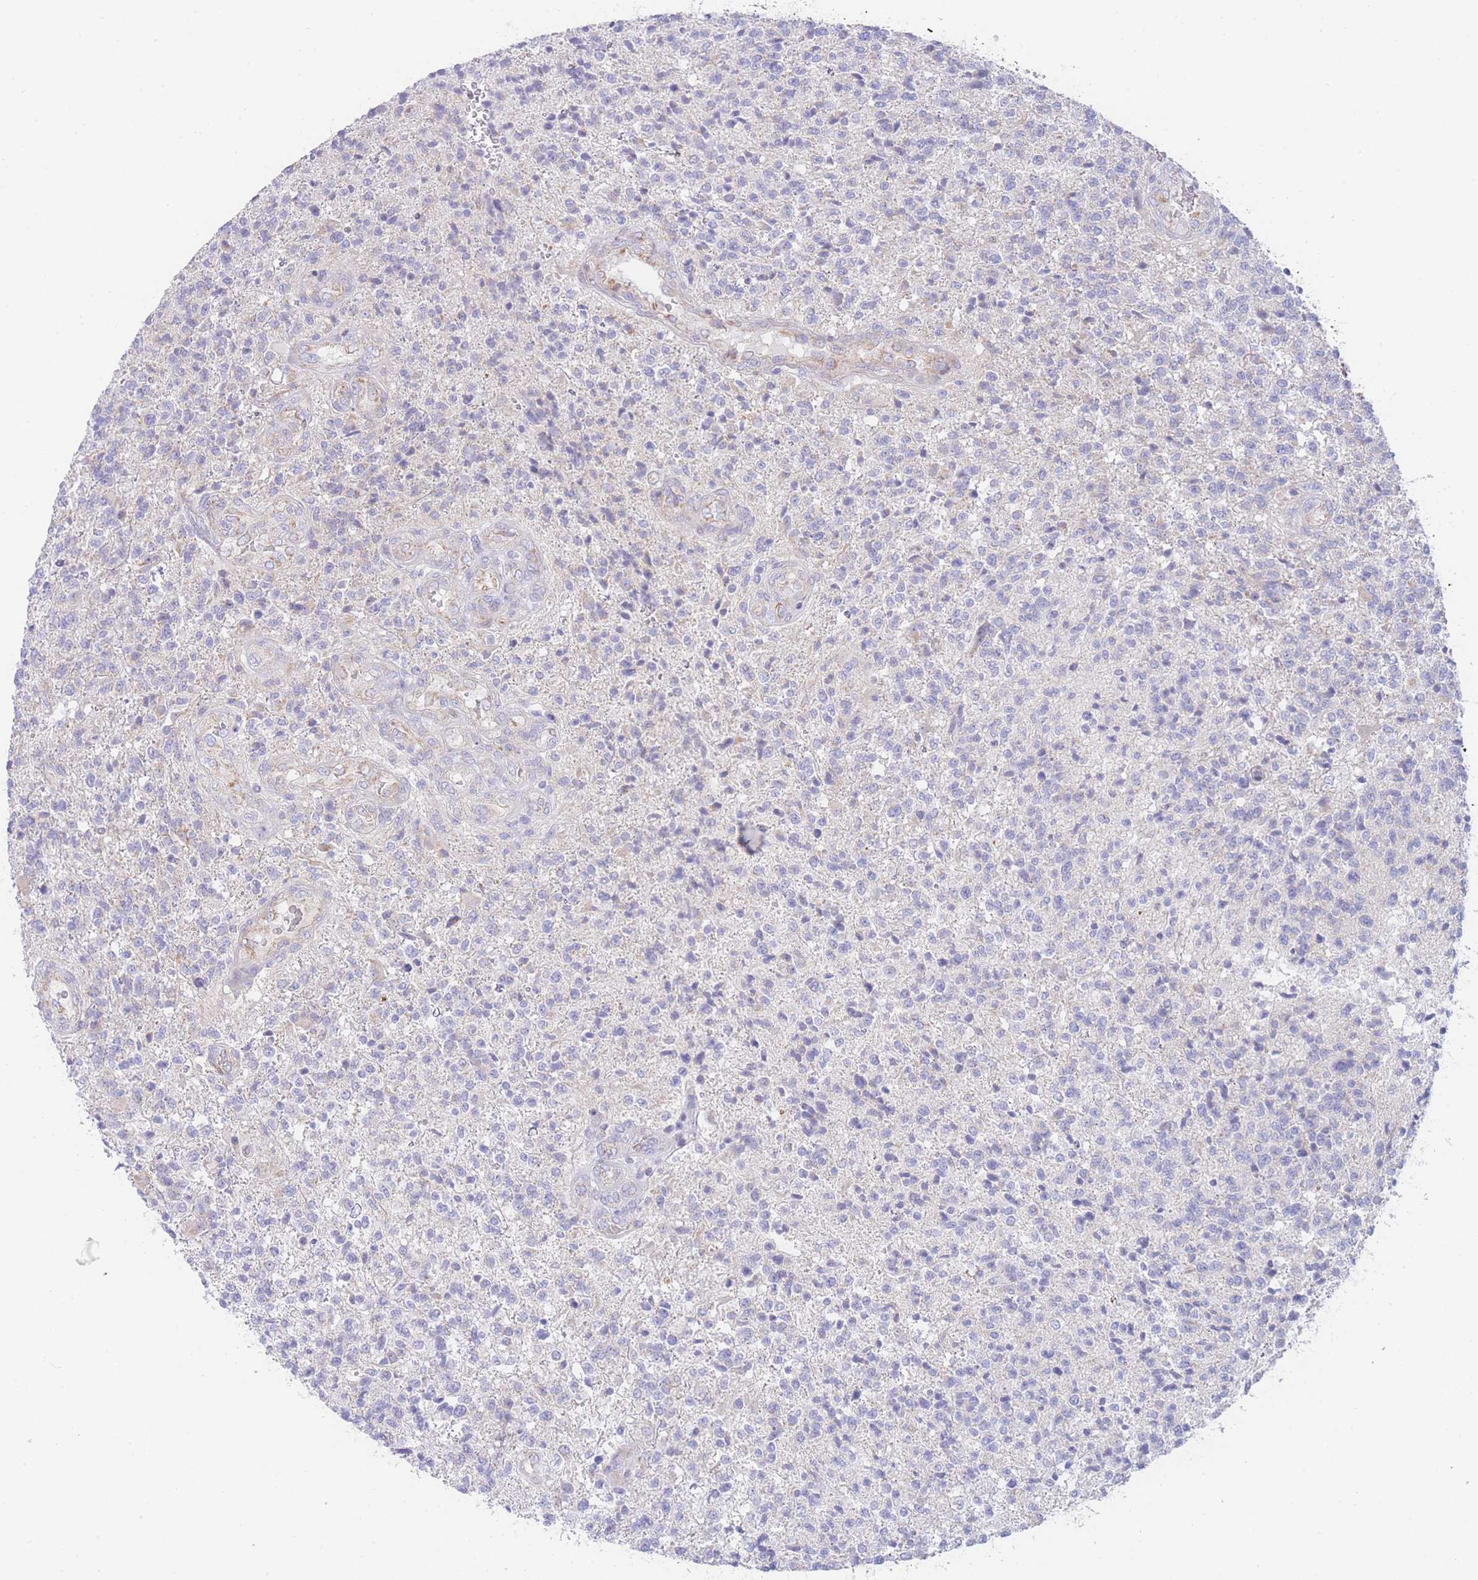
{"staining": {"intensity": "negative", "quantity": "none", "location": "none"}, "tissue": "glioma", "cell_type": "Tumor cells", "image_type": "cancer", "snomed": [{"axis": "morphology", "description": "Glioma, malignant, High grade"}, {"axis": "topography", "description": "Brain"}], "caption": "The immunohistochemistry (IHC) image has no significant positivity in tumor cells of high-grade glioma (malignant) tissue.", "gene": "GPAM", "patient": {"sex": "male", "age": 56}}